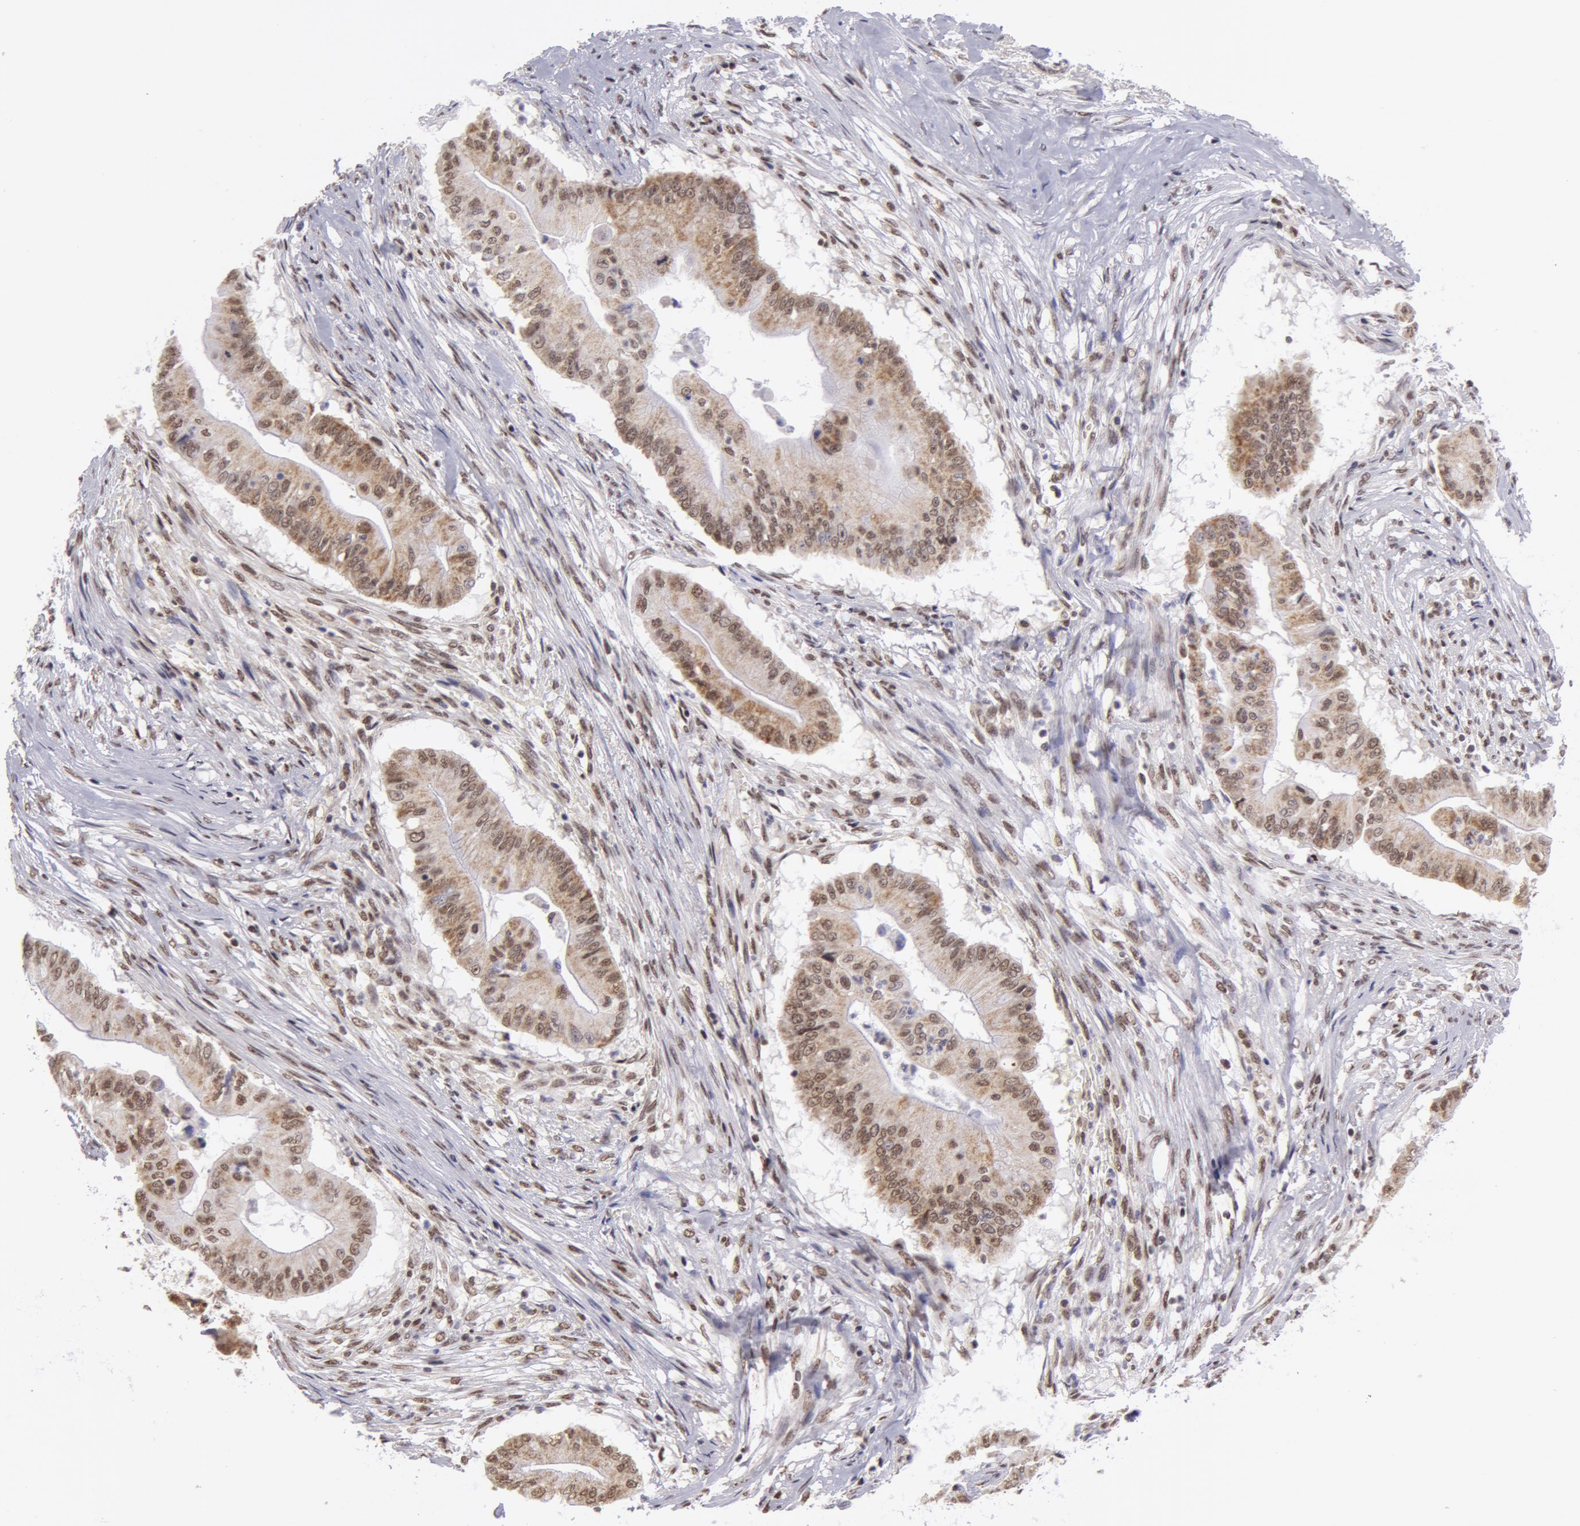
{"staining": {"intensity": "moderate", "quantity": ">75%", "location": "cytoplasmic/membranous,nuclear"}, "tissue": "pancreatic cancer", "cell_type": "Tumor cells", "image_type": "cancer", "snomed": [{"axis": "morphology", "description": "Adenocarcinoma, NOS"}, {"axis": "topography", "description": "Pancreas"}], "caption": "Pancreatic adenocarcinoma tissue reveals moderate cytoplasmic/membranous and nuclear expression in about >75% of tumor cells The protein of interest is shown in brown color, while the nuclei are stained blue.", "gene": "VRTN", "patient": {"sex": "male", "age": 62}}